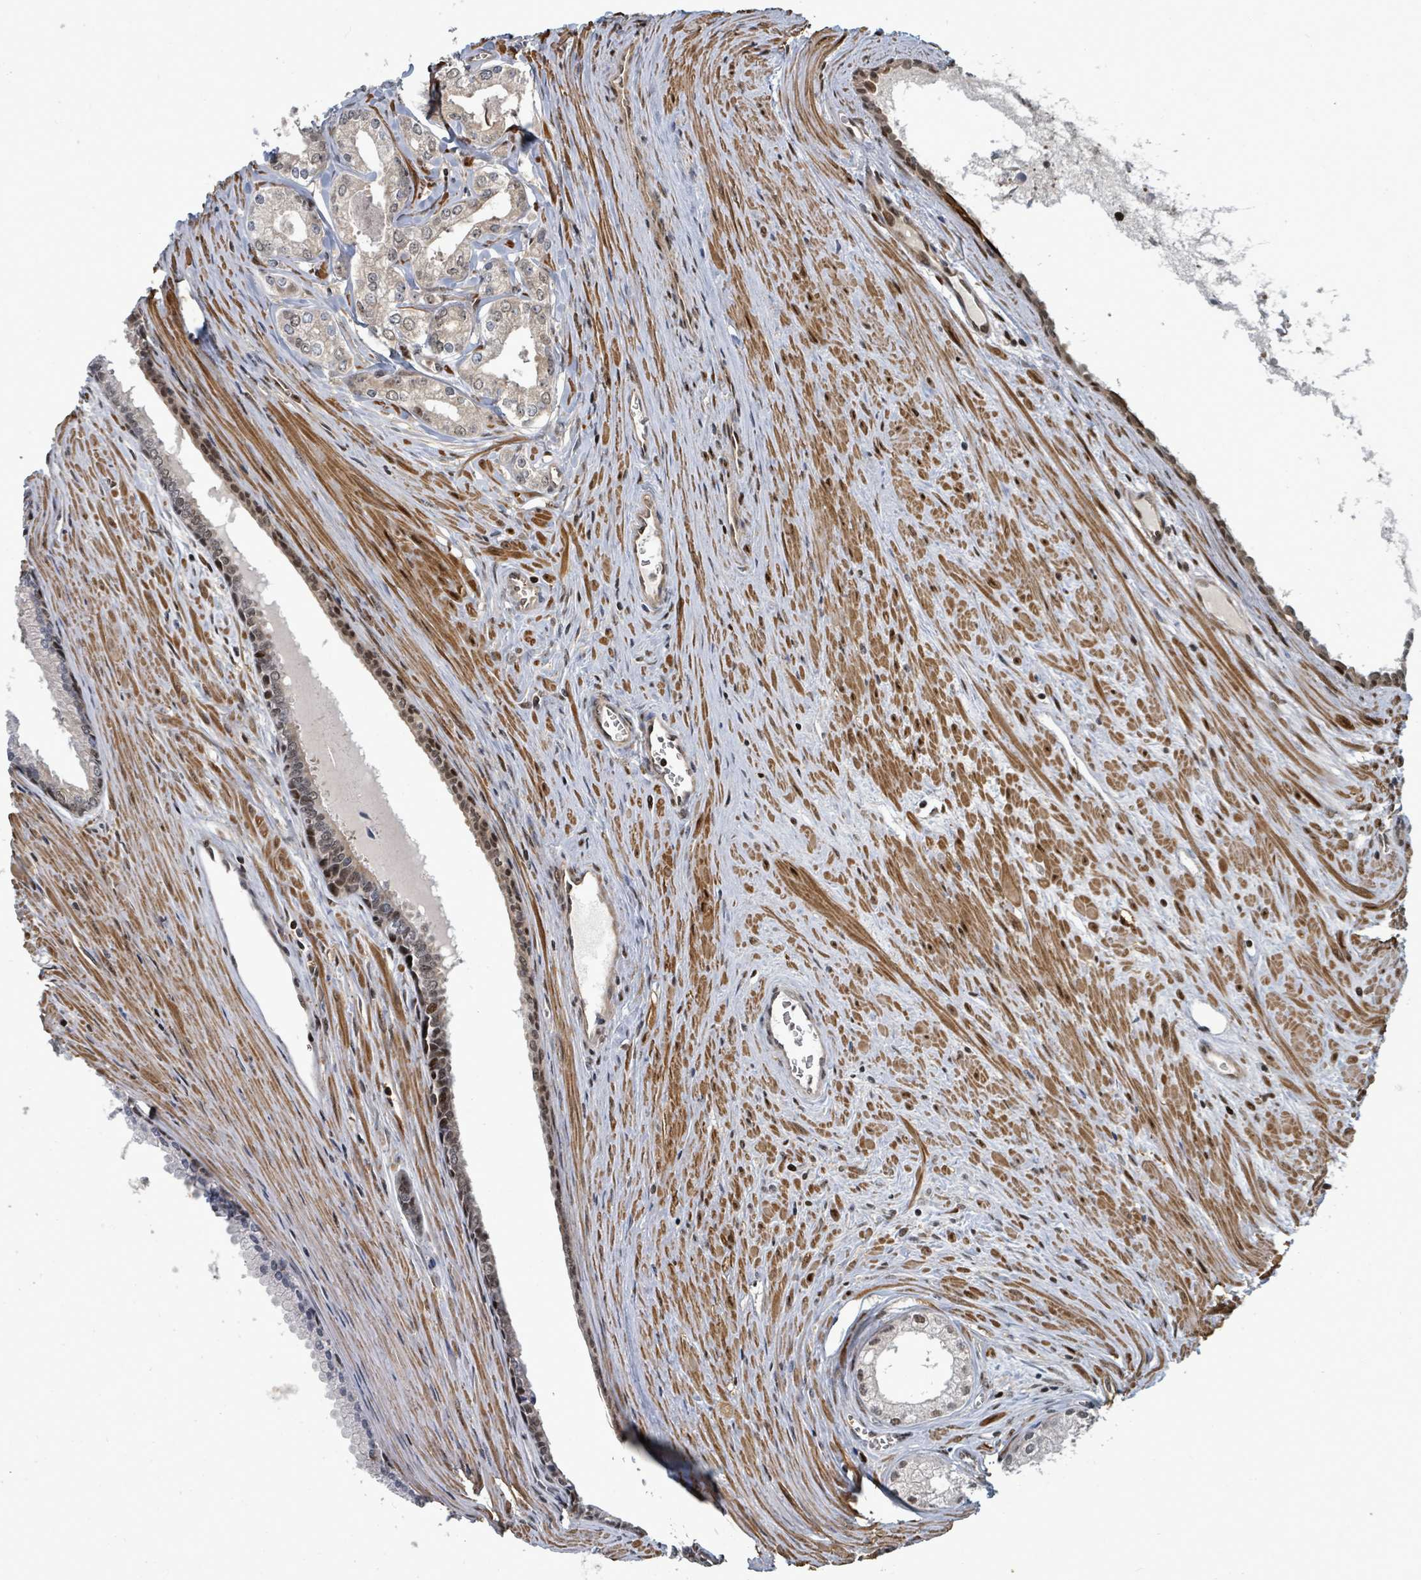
{"staining": {"intensity": "weak", "quantity": "<25%", "location": "nuclear"}, "tissue": "prostate cancer", "cell_type": "Tumor cells", "image_type": "cancer", "snomed": [{"axis": "morphology", "description": "Adenocarcinoma, High grade"}, {"axis": "topography", "description": "Prostate"}], "caption": "Immunohistochemistry photomicrograph of human prostate adenocarcinoma (high-grade) stained for a protein (brown), which reveals no staining in tumor cells. (DAB immunohistochemistry (IHC), high magnification).", "gene": "TRDMT1", "patient": {"sex": "male", "age": 68}}